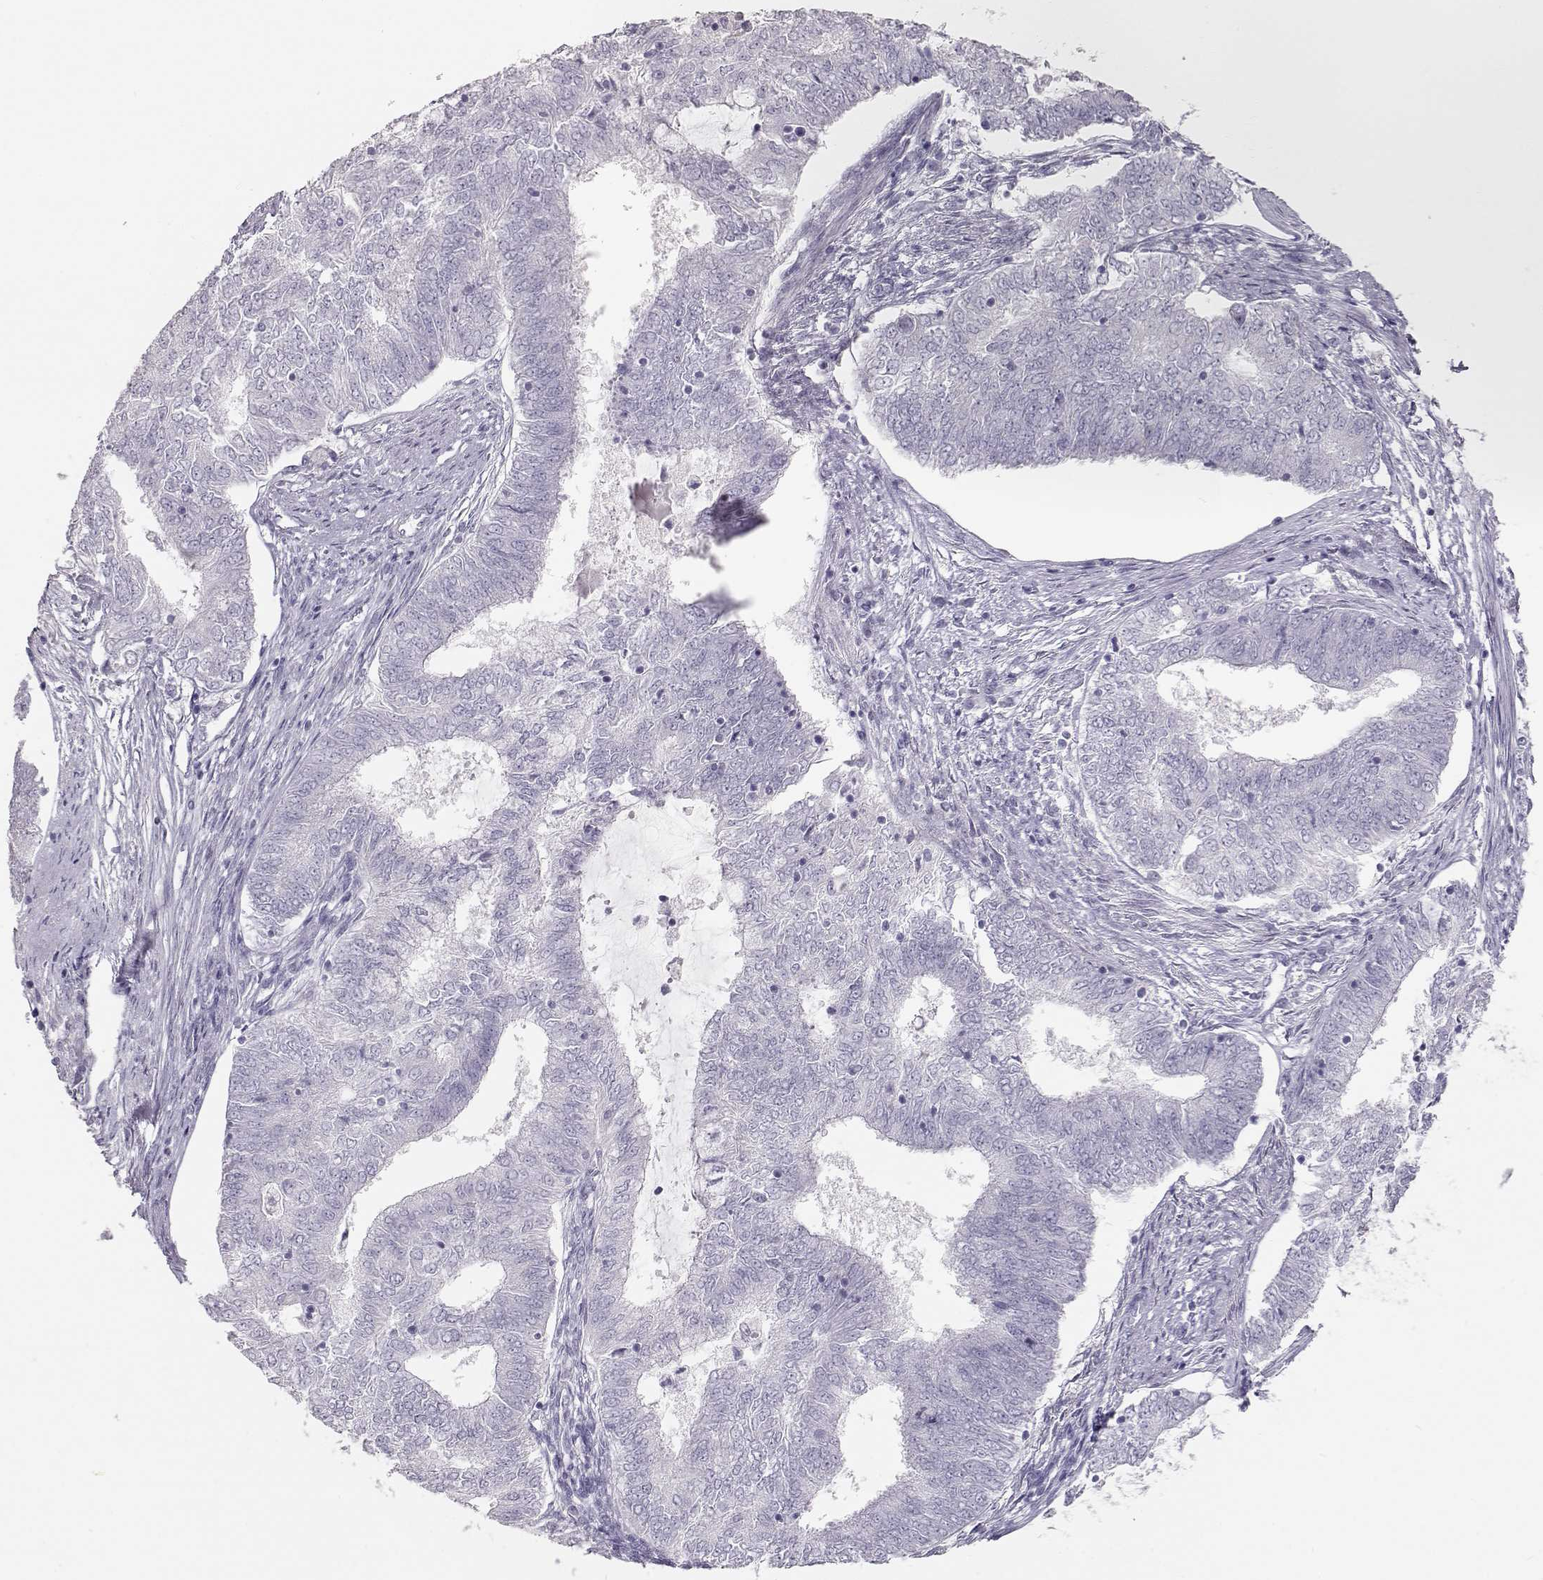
{"staining": {"intensity": "negative", "quantity": "none", "location": "none"}, "tissue": "endometrial cancer", "cell_type": "Tumor cells", "image_type": "cancer", "snomed": [{"axis": "morphology", "description": "Adenocarcinoma, NOS"}, {"axis": "topography", "description": "Endometrium"}], "caption": "The IHC photomicrograph has no significant expression in tumor cells of endometrial cancer (adenocarcinoma) tissue.", "gene": "LEPR", "patient": {"sex": "female", "age": 62}}